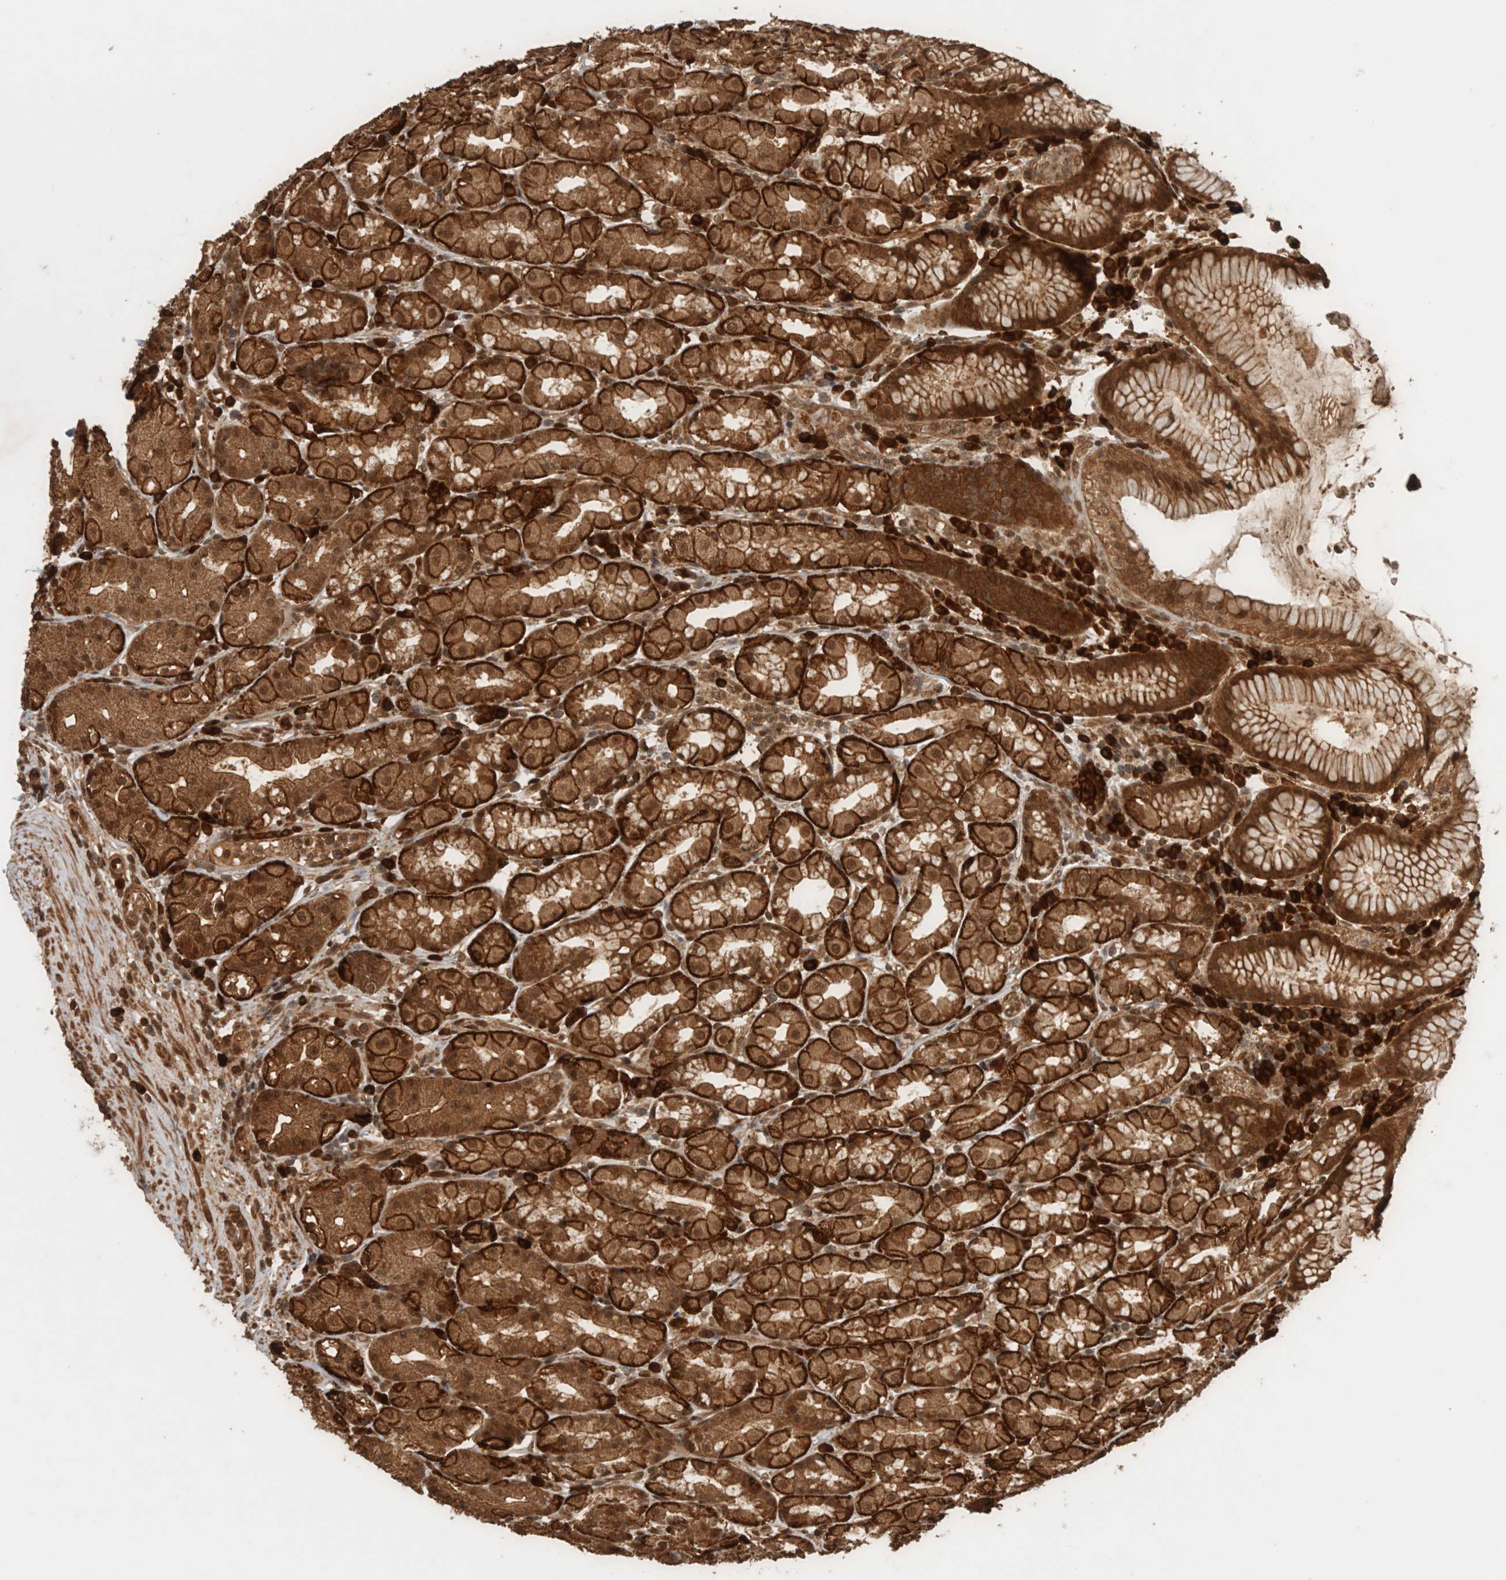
{"staining": {"intensity": "strong", "quantity": ">75%", "location": "cytoplasmic/membranous,nuclear"}, "tissue": "stomach", "cell_type": "Glandular cells", "image_type": "normal", "snomed": [{"axis": "morphology", "description": "Normal tissue, NOS"}, {"axis": "topography", "description": "Stomach, lower"}], "caption": "Immunohistochemical staining of unremarkable stomach shows high levels of strong cytoplasmic/membranous,nuclear staining in about >75% of glandular cells. Immunohistochemistry (ihc) stains the protein of interest in brown and the nuclei are stained blue.", "gene": "CNTROB", "patient": {"sex": "female", "age": 56}}